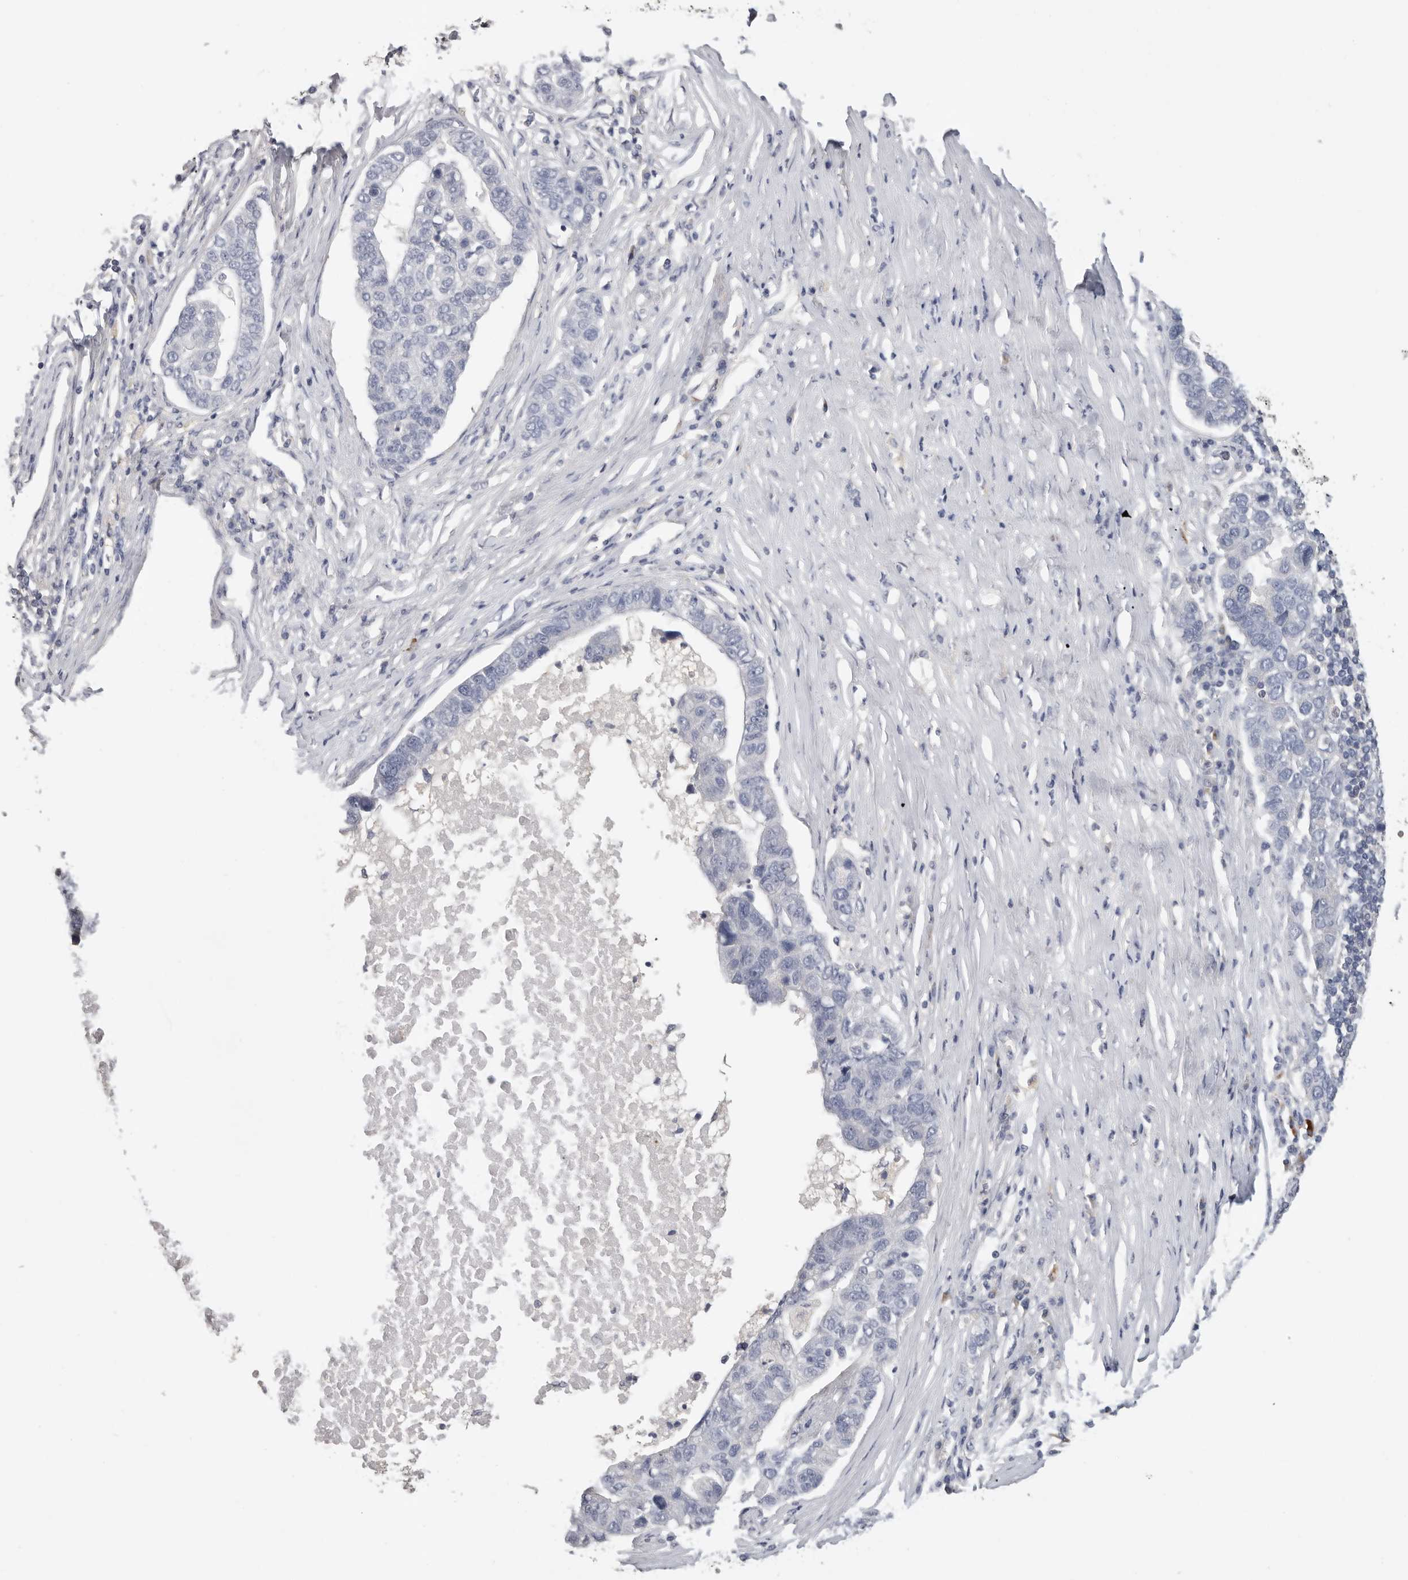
{"staining": {"intensity": "negative", "quantity": "none", "location": "none"}, "tissue": "pancreatic cancer", "cell_type": "Tumor cells", "image_type": "cancer", "snomed": [{"axis": "morphology", "description": "Adenocarcinoma, NOS"}, {"axis": "topography", "description": "Pancreas"}], "caption": "High power microscopy image of an immunohistochemistry image of pancreatic cancer (adenocarcinoma), revealing no significant staining in tumor cells. The staining was performed using DAB (3,3'-diaminobenzidine) to visualize the protein expression in brown, while the nuclei were stained in blue with hematoxylin (Magnification: 20x).", "gene": "WDTC1", "patient": {"sex": "female", "age": 61}}